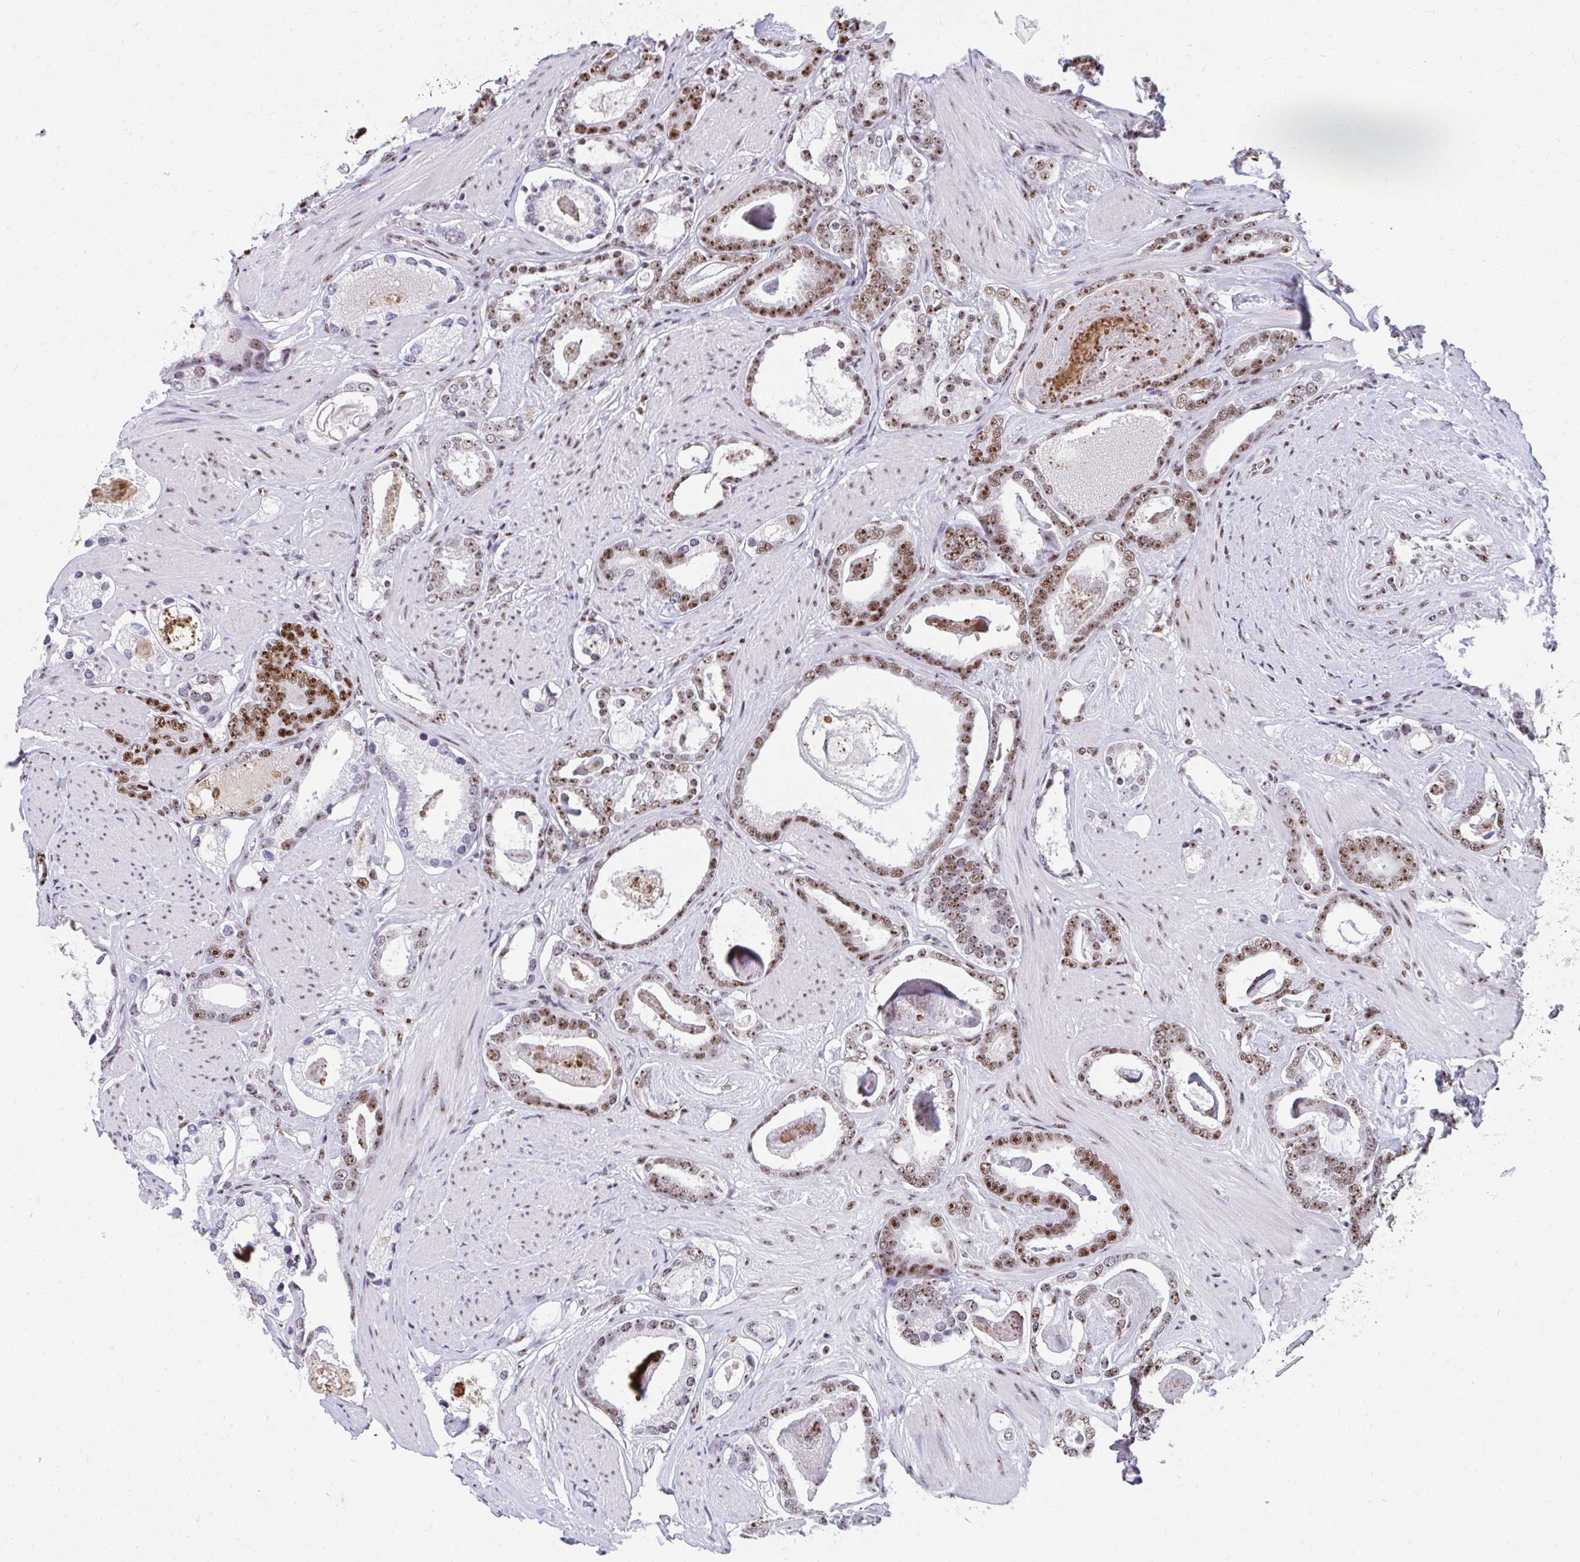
{"staining": {"intensity": "strong", "quantity": "25%-75%", "location": "nuclear"}, "tissue": "prostate cancer", "cell_type": "Tumor cells", "image_type": "cancer", "snomed": [{"axis": "morphology", "description": "Adenocarcinoma, High grade"}, {"axis": "topography", "description": "Prostate"}], "caption": "The micrograph reveals a brown stain indicating the presence of a protein in the nuclear of tumor cells in high-grade adenocarcinoma (prostate).", "gene": "PELP1", "patient": {"sex": "male", "age": 63}}